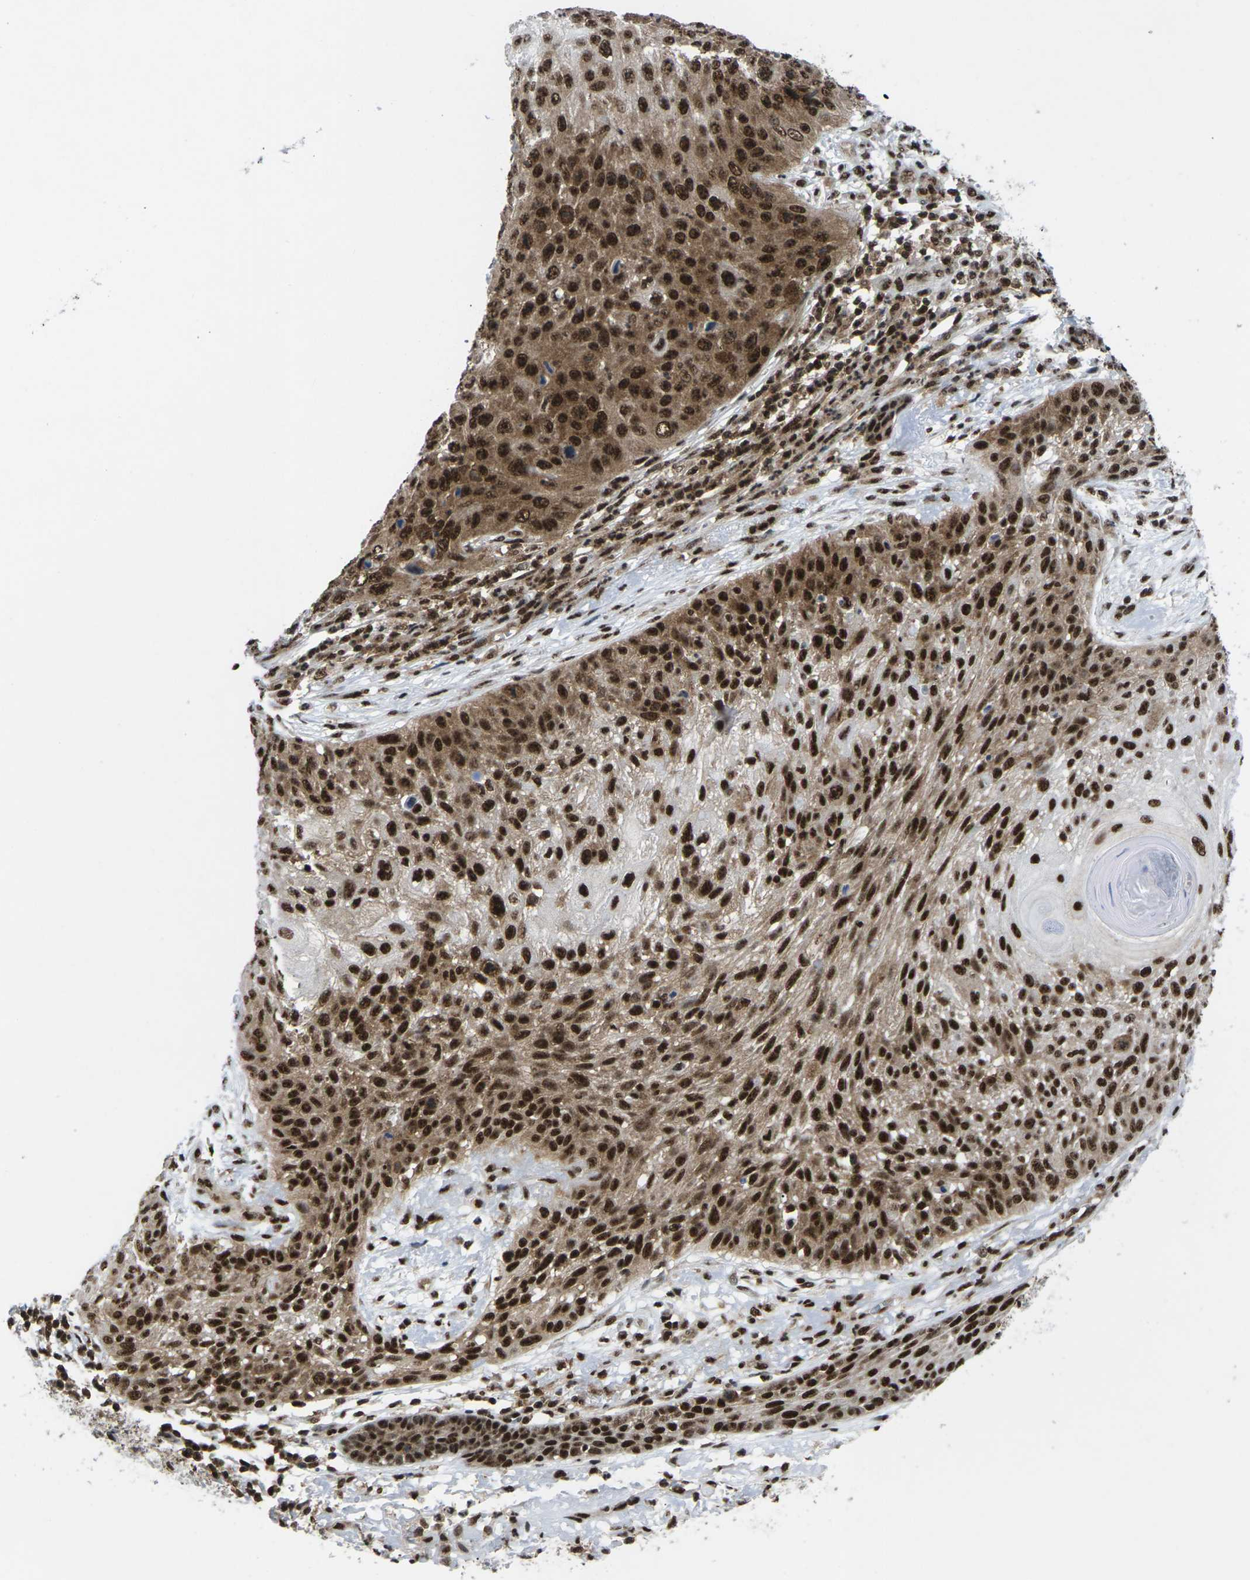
{"staining": {"intensity": "strong", "quantity": ">75%", "location": "cytoplasmic/membranous,nuclear"}, "tissue": "skin cancer", "cell_type": "Tumor cells", "image_type": "cancer", "snomed": [{"axis": "morphology", "description": "Squamous cell carcinoma, NOS"}, {"axis": "topography", "description": "Skin"}], "caption": "Immunohistochemical staining of skin squamous cell carcinoma reveals high levels of strong cytoplasmic/membranous and nuclear protein staining in approximately >75% of tumor cells. Nuclei are stained in blue.", "gene": "MAGOH", "patient": {"sex": "female", "age": 80}}